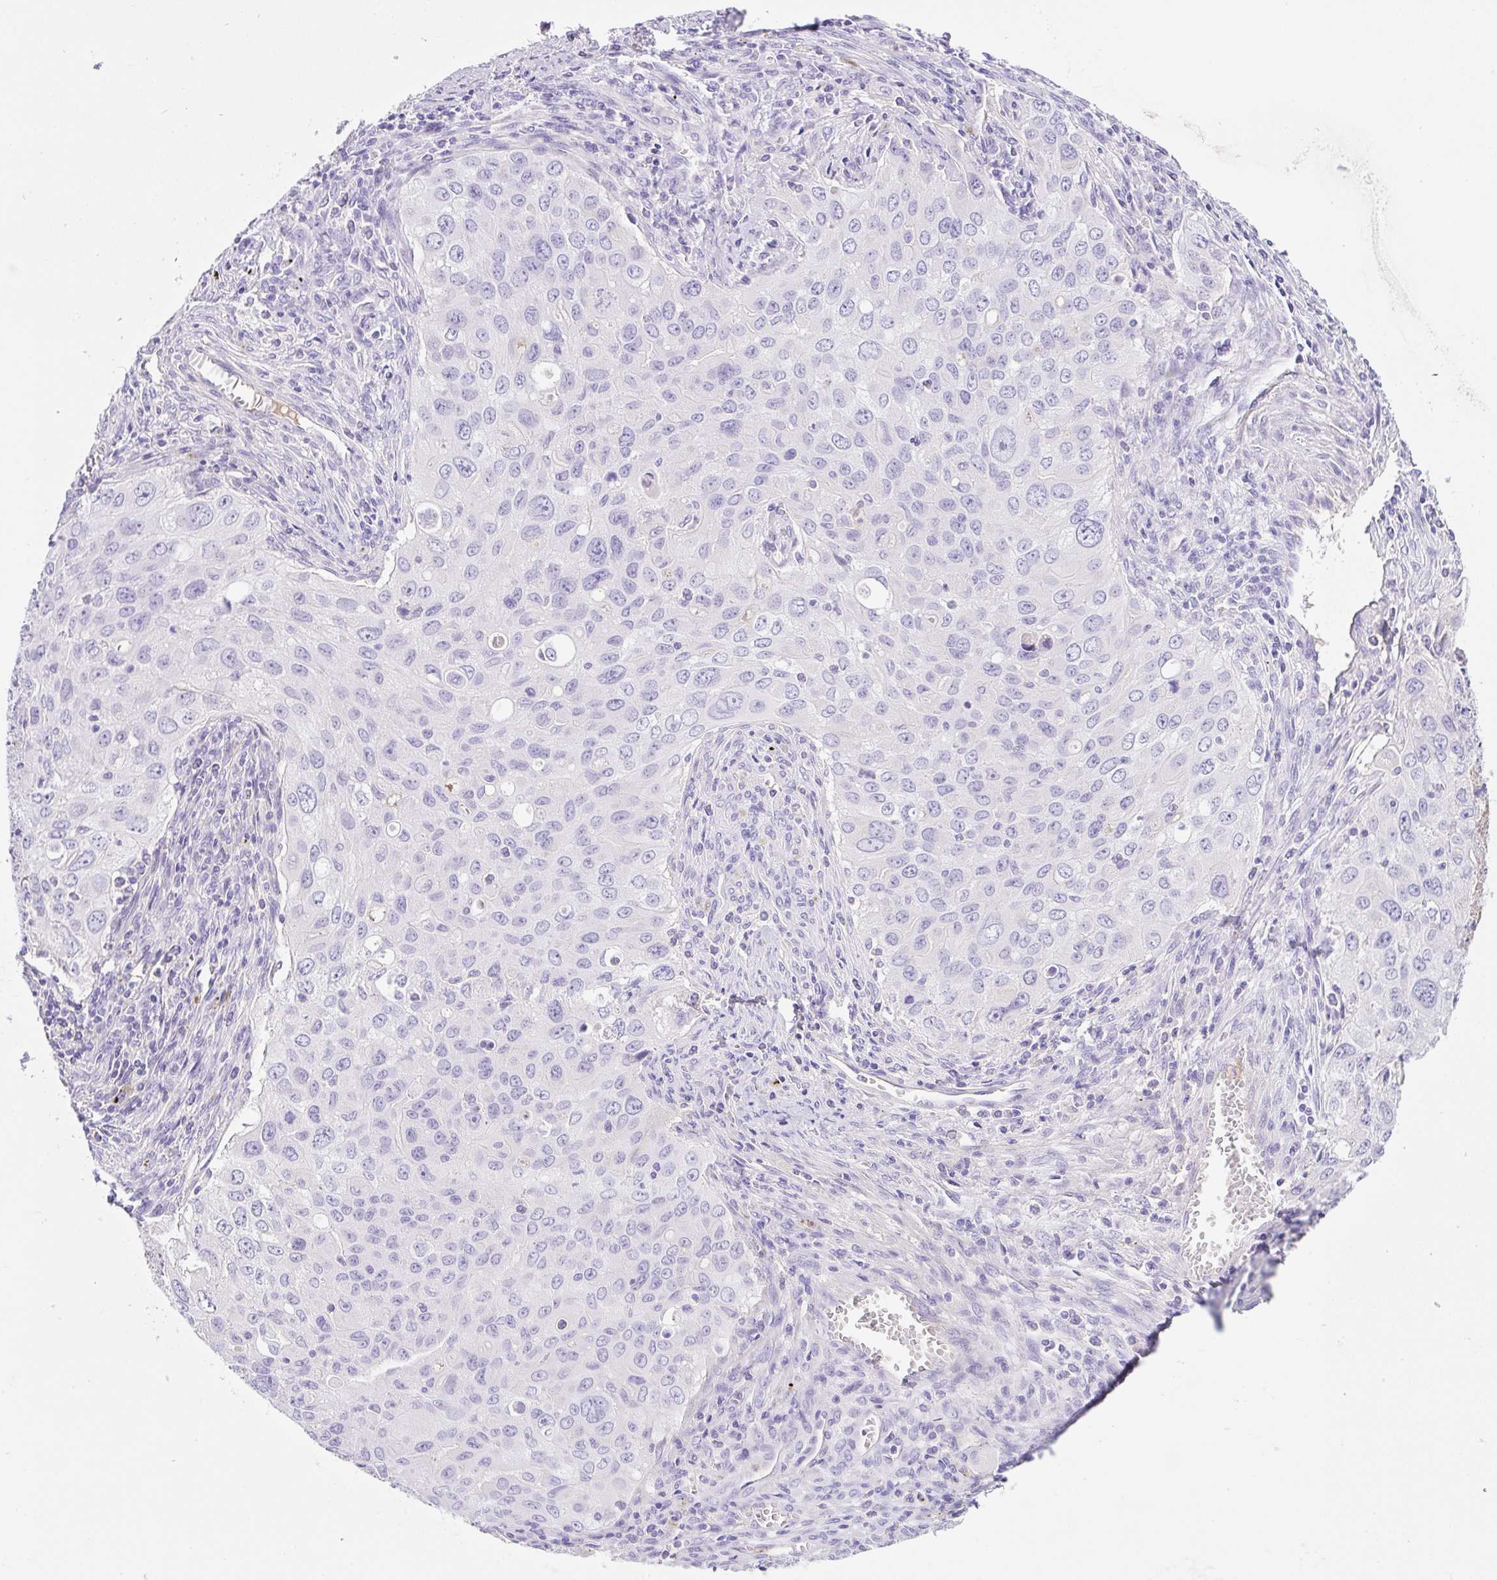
{"staining": {"intensity": "negative", "quantity": "none", "location": "none"}, "tissue": "lung cancer", "cell_type": "Tumor cells", "image_type": "cancer", "snomed": [{"axis": "morphology", "description": "Adenocarcinoma, NOS"}, {"axis": "morphology", "description": "Adenocarcinoma, metastatic, NOS"}, {"axis": "topography", "description": "Lymph node"}, {"axis": "topography", "description": "Lung"}], "caption": "High power microscopy photomicrograph of an IHC histopathology image of lung adenocarcinoma, revealing no significant positivity in tumor cells.", "gene": "TDRD15", "patient": {"sex": "female", "age": 42}}